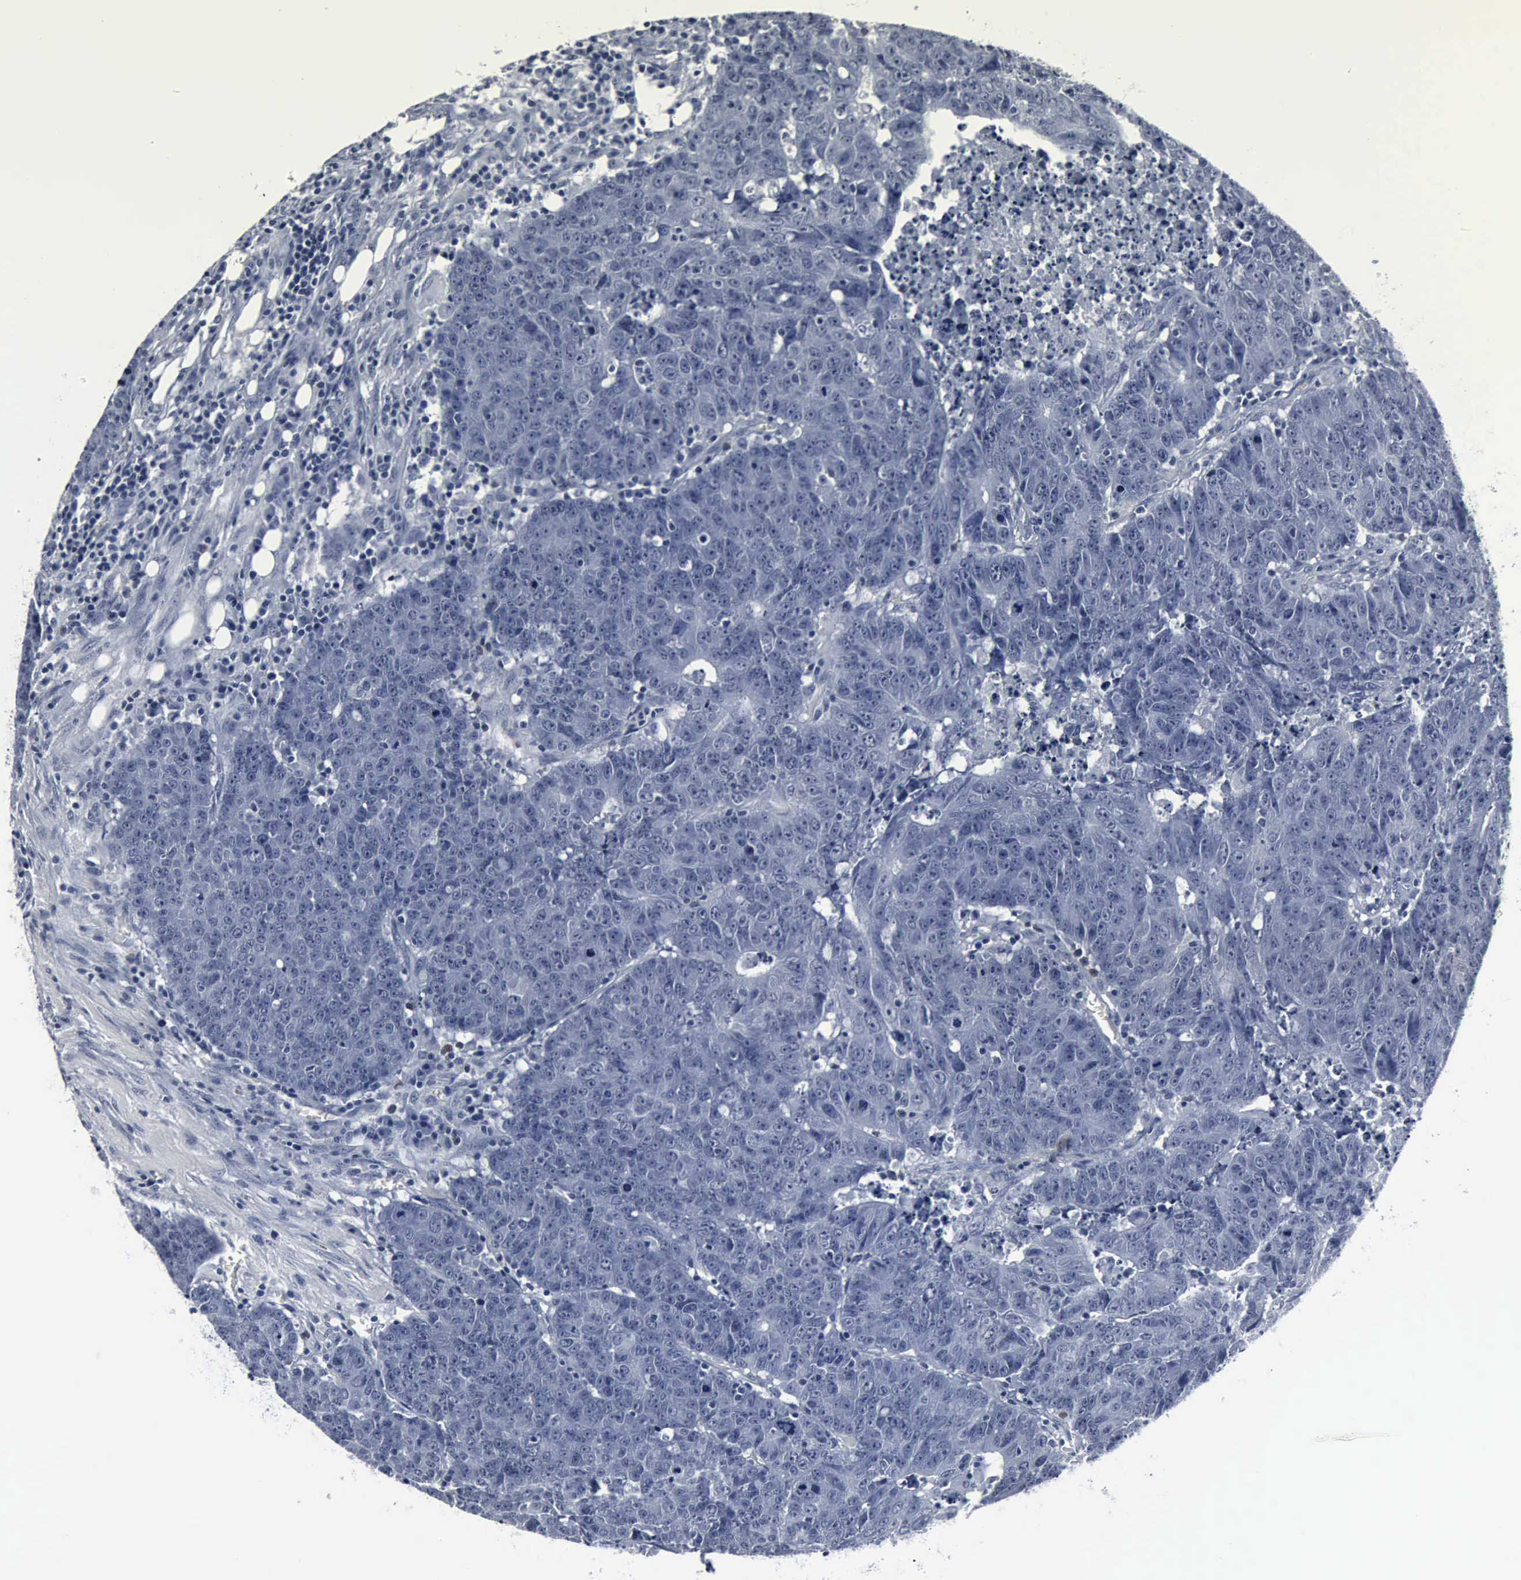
{"staining": {"intensity": "negative", "quantity": "none", "location": "none"}, "tissue": "colorectal cancer", "cell_type": "Tumor cells", "image_type": "cancer", "snomed": [{"axis": "morphology", "description": "Adenocarcinoma, NOS"}, {"axis": "topography", "description": "Colon"}], "caption": "Immunohistochemical staining of human colorectal cancer reveals no significant positivity in tumor cells.", "gene": "SNAP25", "patient": {"sex": "female", "age": 53}}